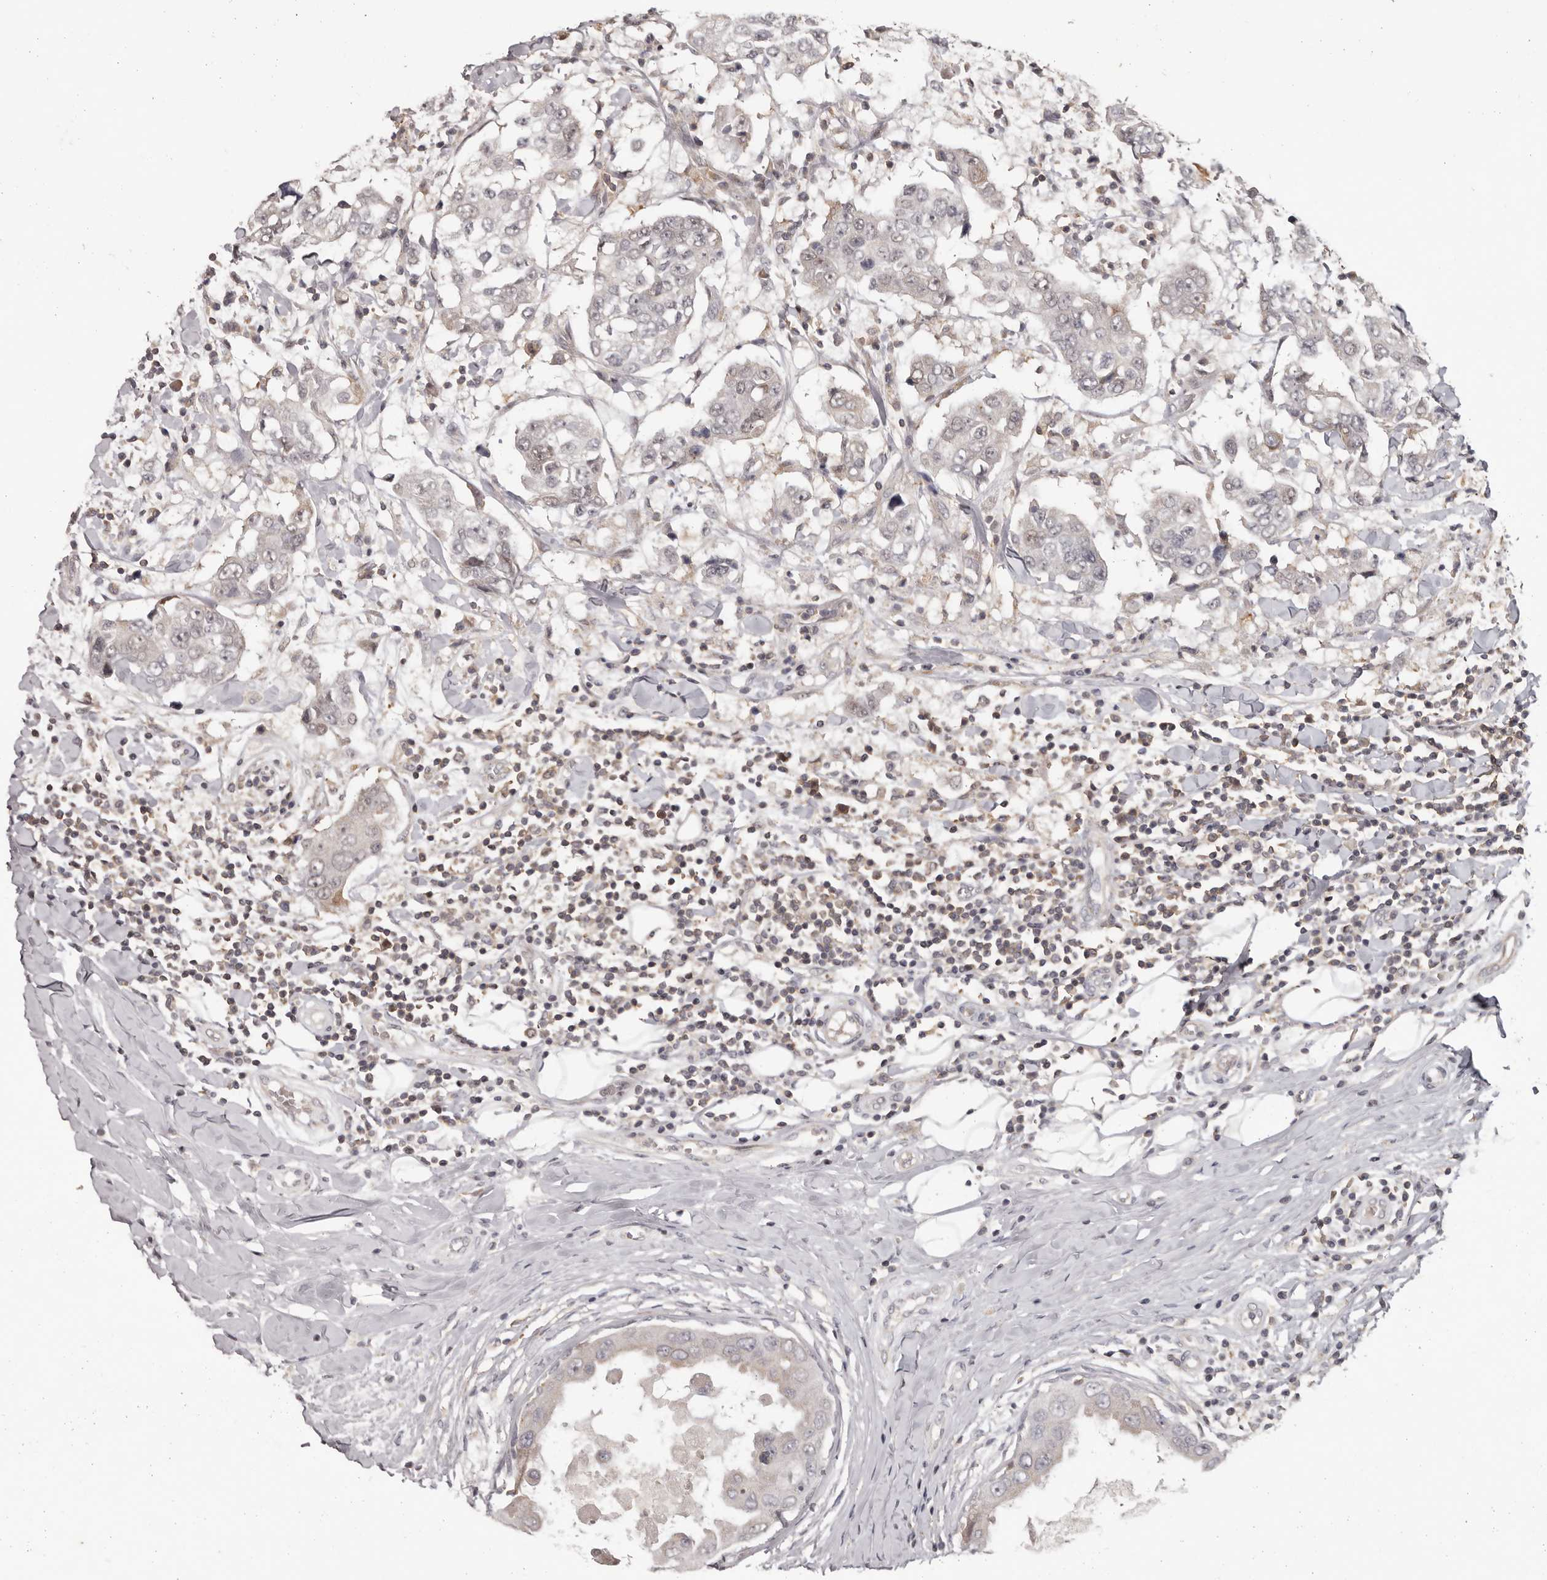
{"staining": {"intensity": "negative", "quantity": "none", "location": "none"}, "tissue": "breast cancer", "cell_type": "Tumor cells", "image_type": "cancer", "snomed": [{"axis": "morphology", "description": "Duct carcinoma"}, {"axis": "topography", "description": "Breast"}], "caption": "Tumor cells show no significant protein expression in infiltrating ductal carcinoma (breast). Brightfield microscopy of immunohistochemistry stained with DAB (3,3'-diaminobenzidine) (brown) and hematoxylin (blue), captured at high magnification.", "gene": "ANKRD44", "patient": {"sex": "female", "age": 27}}